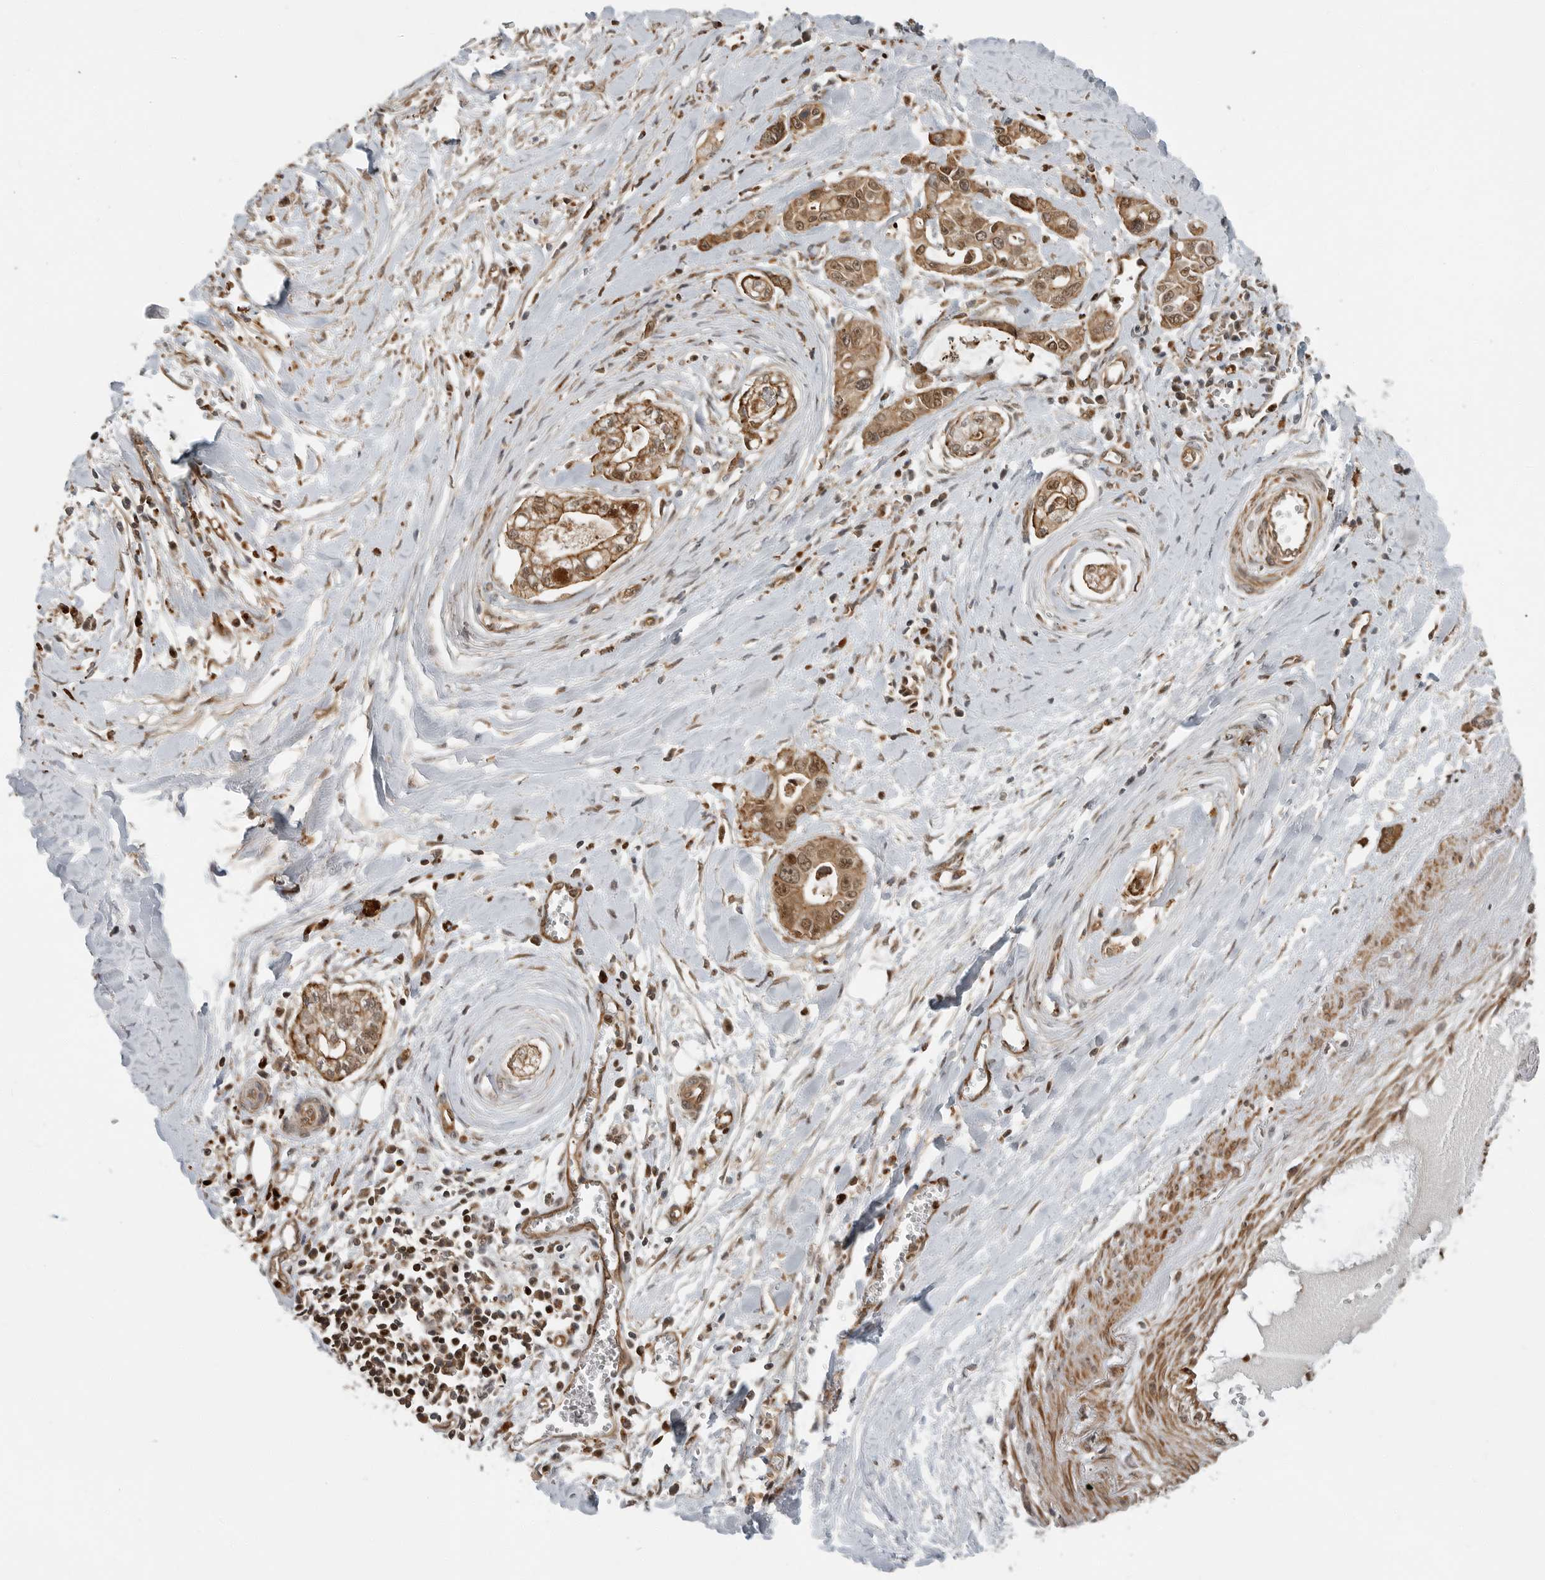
{"staining": {"intensity": "moderate", "quantity": ">75%", "location": "cytoplasmic/membranous,nuclear"}, "tissue": "pancreatic cancer", "cell_type": "Tumor cells", "image_type": "cancer", "snomed": [{"axis": "morphology", "description": "Adenocarcinoma, NOS"}, {"axis": "topography", "description": "Pancreas"}], "caption": "DAB immunohistochemical staining of adenocarcinoma (pancreatic) displays moderate cytoplasmic/membranous and nuclear protein expression in approximately >75% of tumor cells.", "gene": "STRAP", "patient": {"sex": "male", "age": 68}}